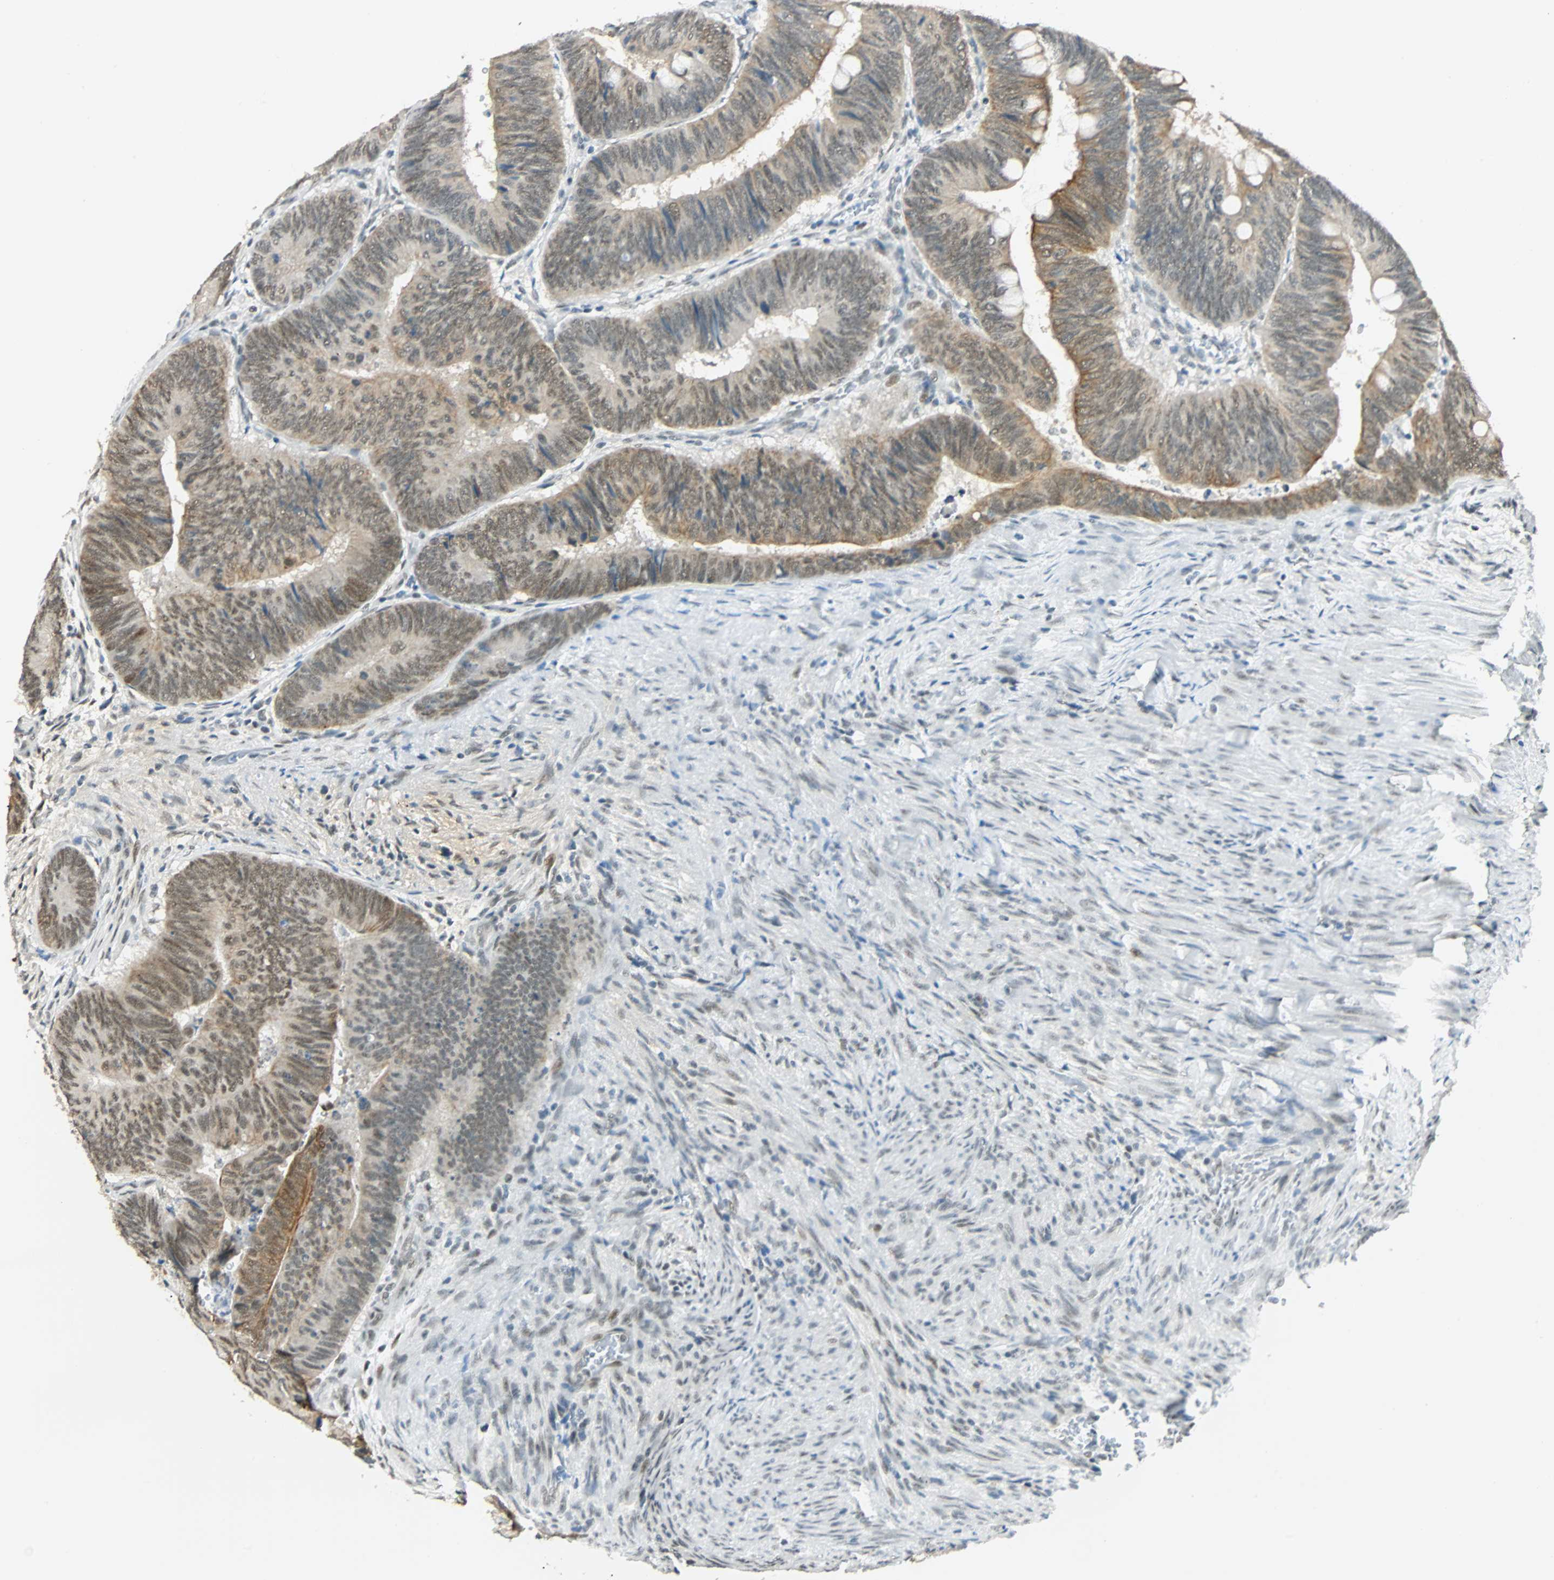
{"staining": {"intensity": "moderate", "quantity": "25%-75%", "location": "cytoplasmic/membranous,nuclear"}, "tissue": "colorectal cancer", "cell_type": "Tumor cells", "image_type": "cancer", "snomed": [{"axis": "morphology", "description": "Normal tissue, NOS"}, {"axis": "morphology", "description": "Adenocarcinoma, NOS"}, {"axis": "topography", "description": "Rectum"}, {"axis": "topography", "description": "Peripheral nerve tissue"}], "caption": "Immunohistochemistry image of colorectal adenocarcinoma stained for a protein (brown), which exhibits medium levels of moderate cytoplasmic/membranous and nuclear staining in about 25%-75% of tumor cells.", "gene": "NELFE", "patient": {"sex": "male", "age": 92}}